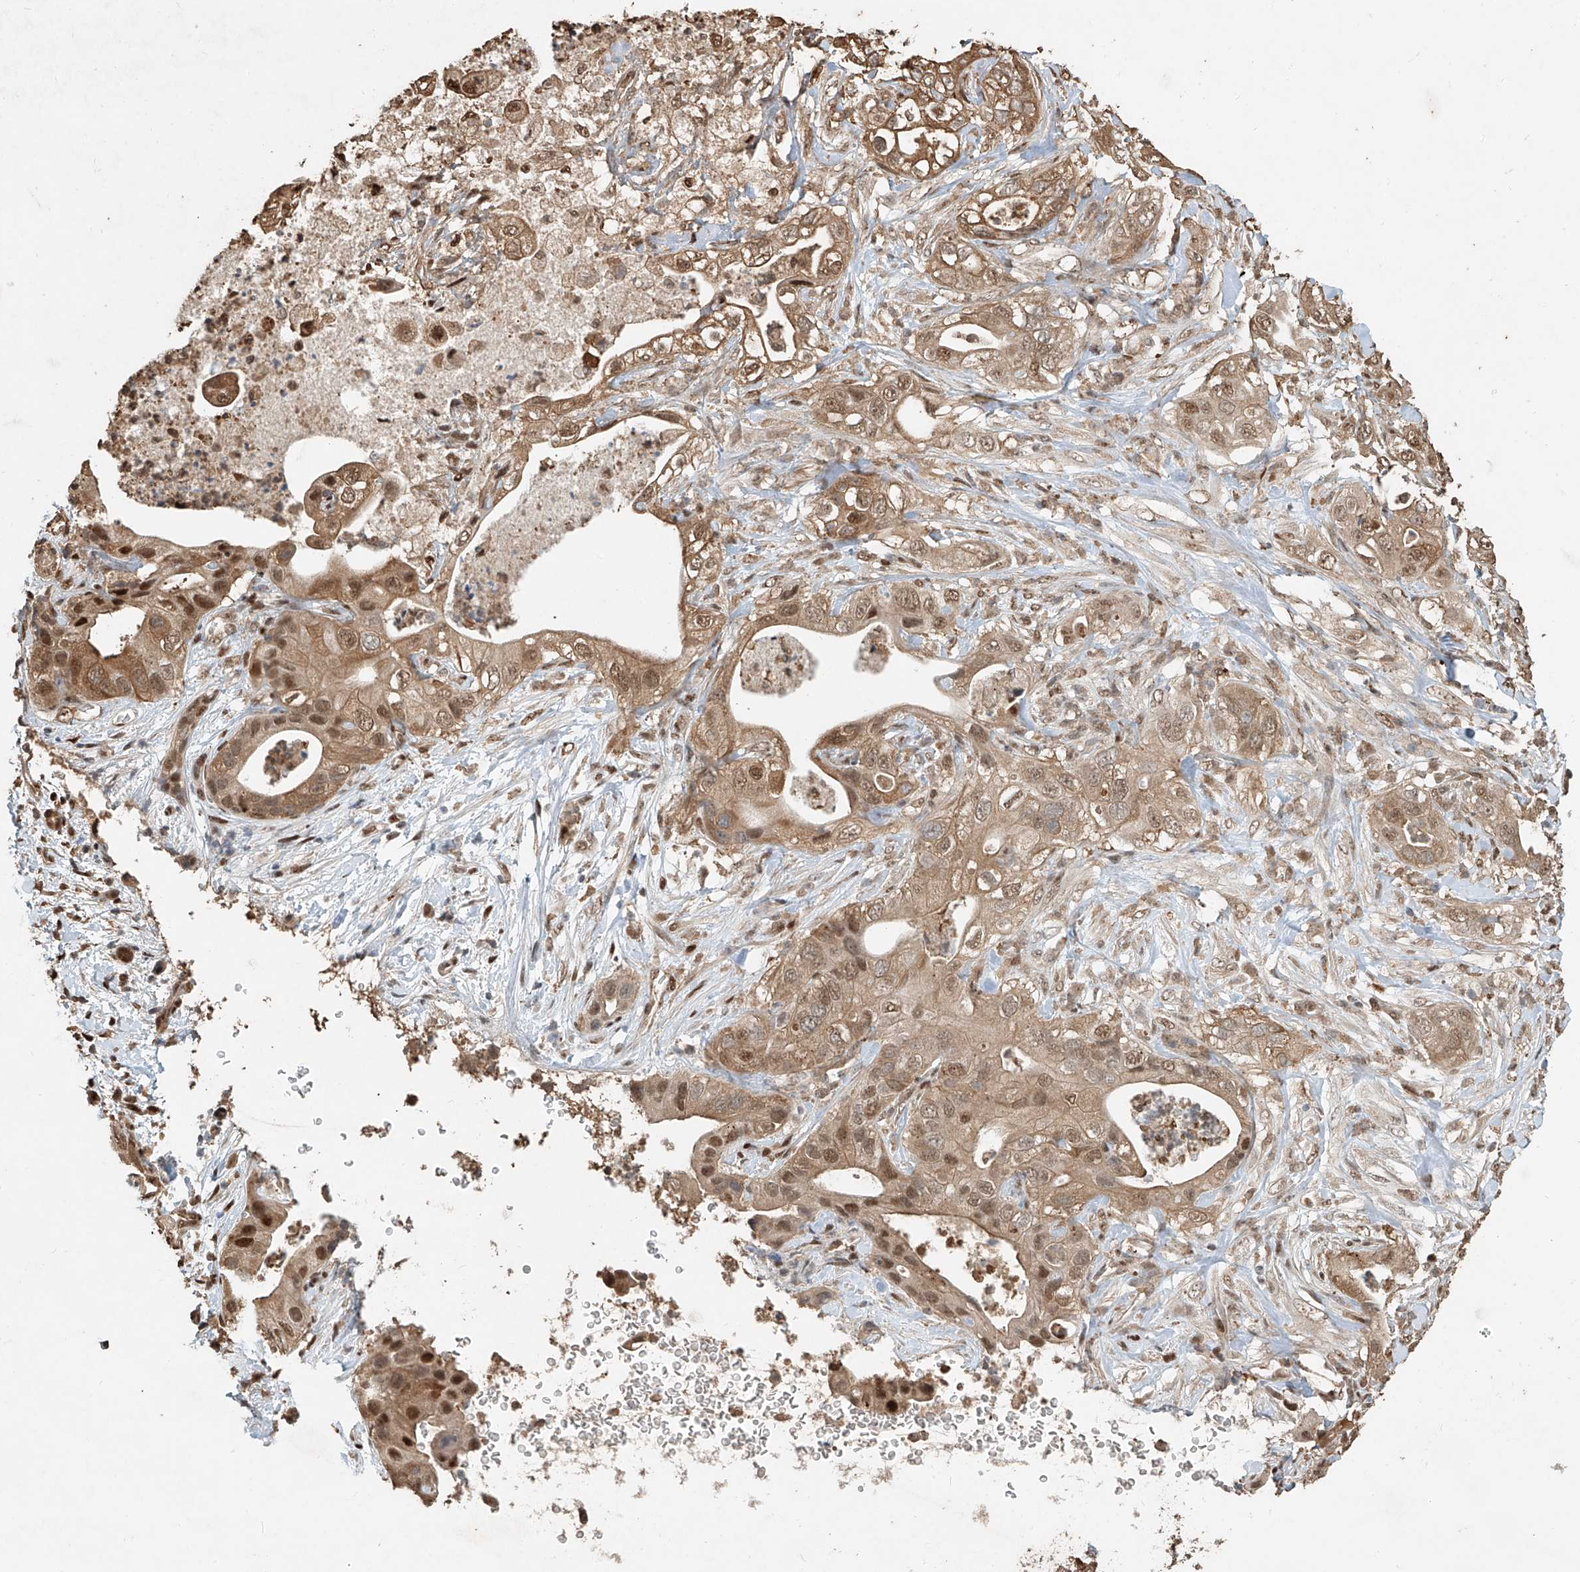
{"staining": {"intensity": "moderate", "quantity": ">75%", "location": "cytoplasmic/membranous,nuclear"}, "tissue": "pancreatic cancer", "cell_type": "Tumor cells", "image_type": "cancer", "snomed": [{"axis": "morphology", "description": "Adenocarcinoma, NOS"}, {"axis": "topography", "description": "Pancreas"}], "caption": "Human adenocarcinoma (pancreatic) stained with a brown dye displays moderate cytoplasmic/membranous and nuclear positive positivity in about >75% of tumor cells.", "gene": "RMND1", "patient": {"sex": "female", "age": 78}}